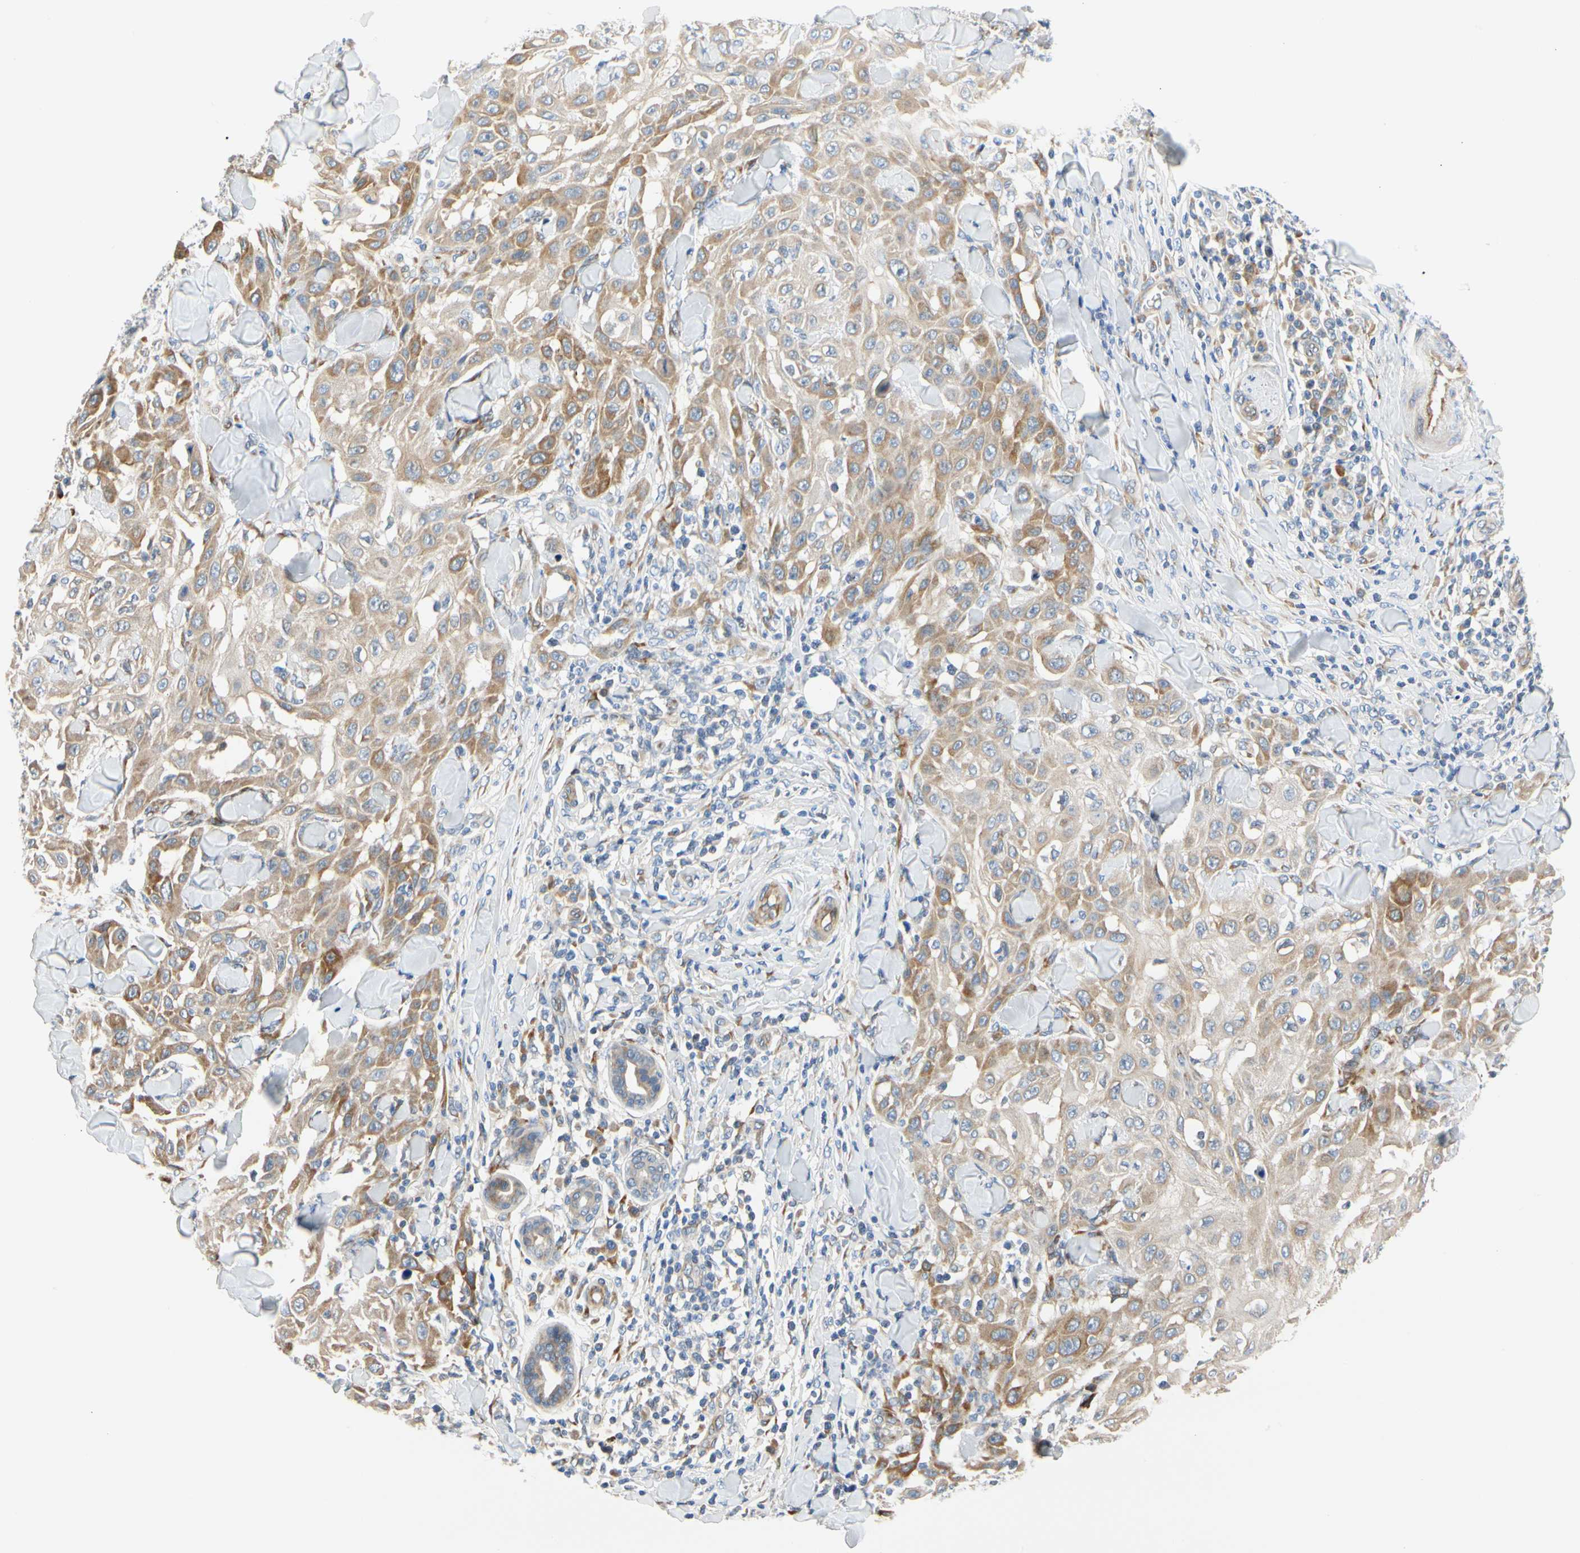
{"staining": {"intensity": "moderate", "quantity": ">75%", "location": "cytoplasmic/membranous"}, "tissue": "skin cancer", "cell_type": "Tumor cells", "image_type": "cancer", "snomed": [{"axis": "morphology", "description": "Squamous cell carcinoma, NOS"}, {"axis": "topography", "description": "Skin"}], "caption": "Immunohistochemistry micrograph of skin cancer (squamous cell carcinoma) stained for a protein (brown), which exhibits medium levels of moderate cytoplasmic/membranous staining in approximately >75% of tumor cells.", "gene": "ZNF236", "patient": {"sex": "male", "age": 24}}